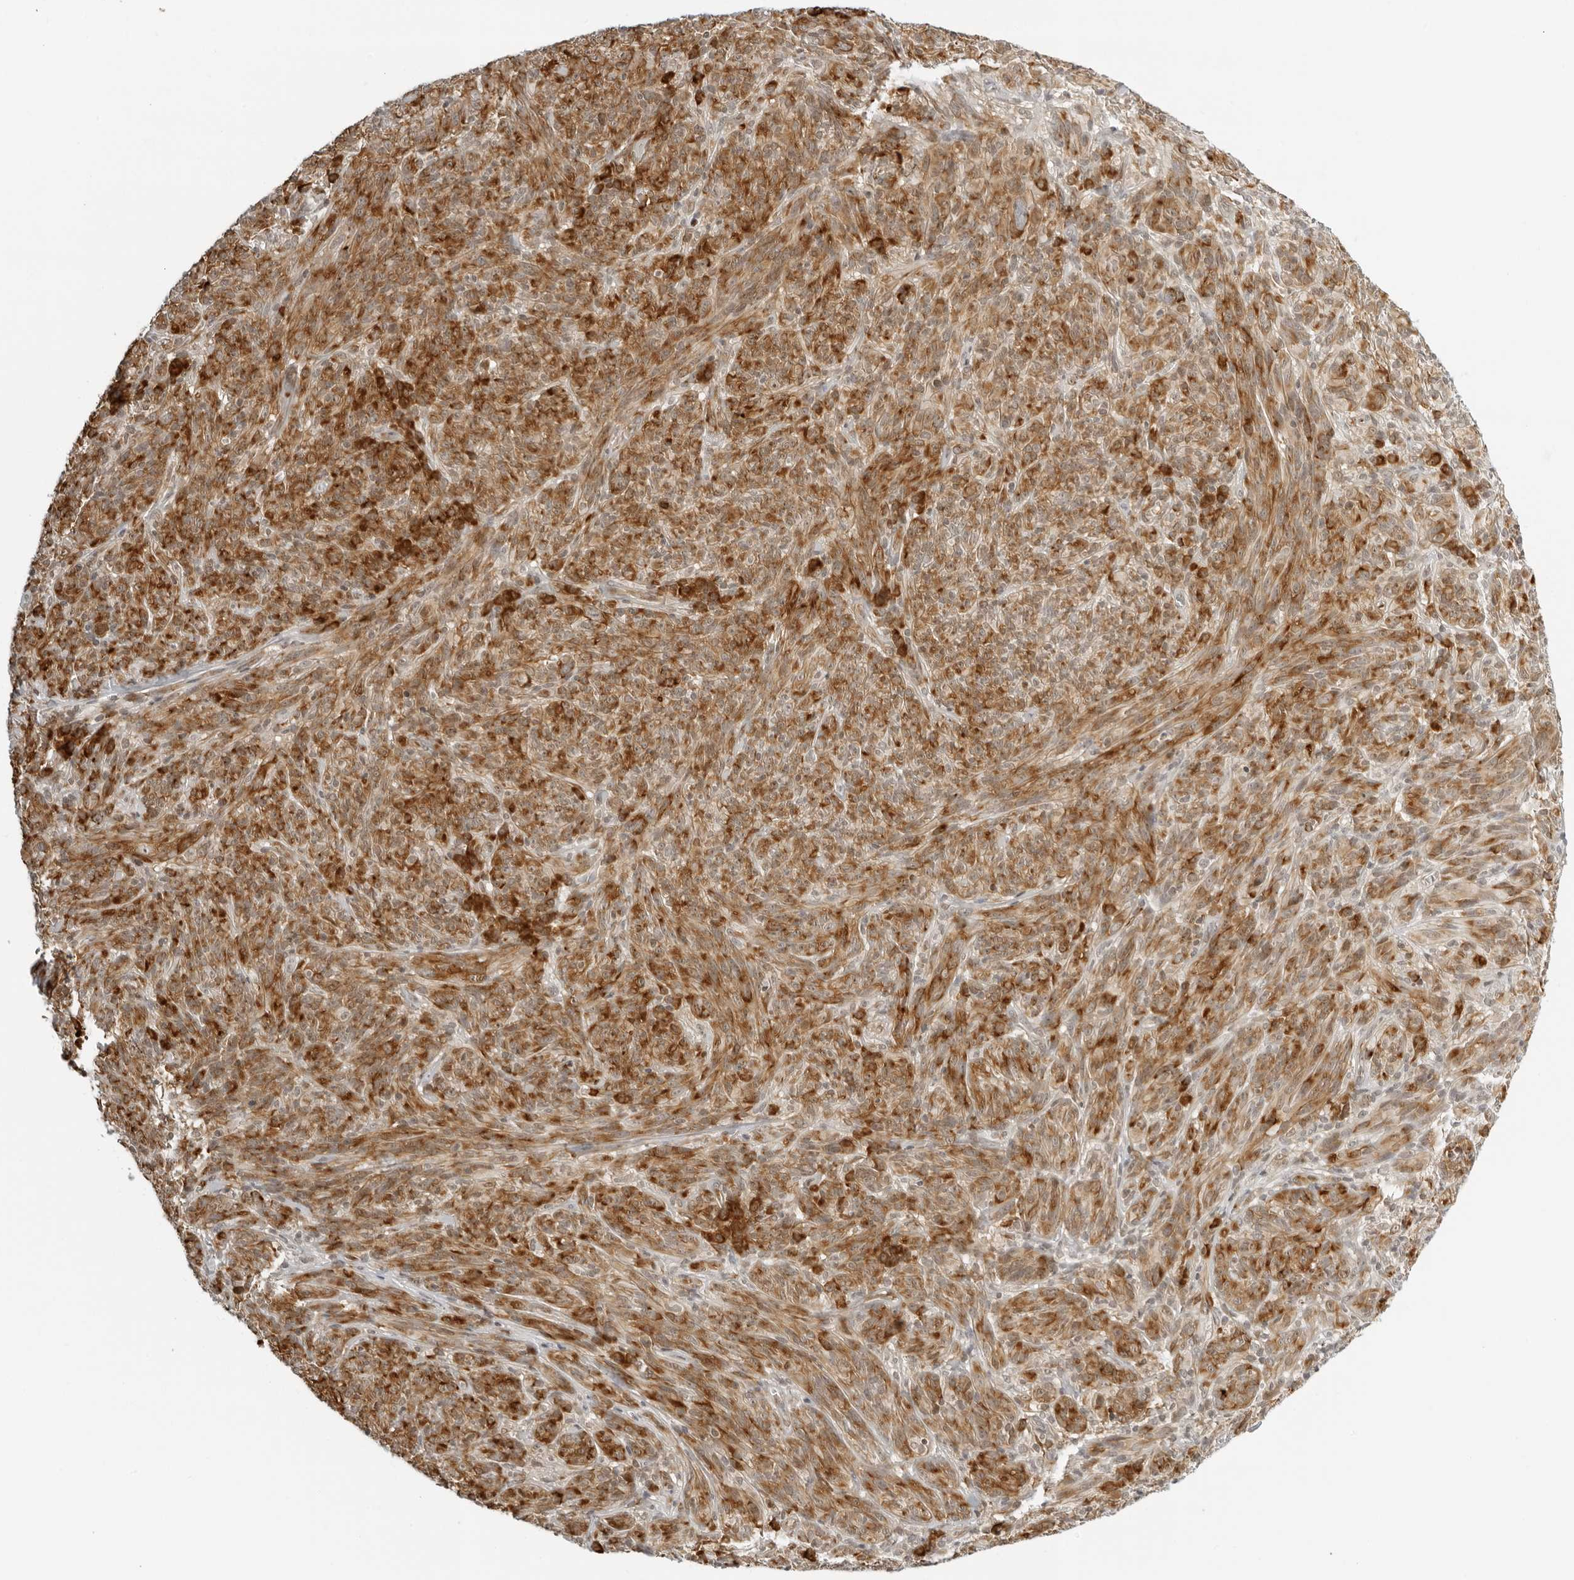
{"staining": {"intensity": "moderate", "quantity": ">75%", "location": "cytoplasmic/membranous"}, "tissue": "melanoma", "cell_type": "Tumor cells", "image_type": "cancer", "snomed": [{"axis": "morphology", "description": "Malignant melanoma, NOS"}, {"axis": "topography", "description": "Skin of head"}], "caption": "Approximately >75% of tumor cells in malignant melanoma exhibit moderate cytoplasmic/membranous protein staining as visualized by brown immunohistochemical staining.", "gene": "EIF4G1", "patient": {"sex": "male", "age": 96}}